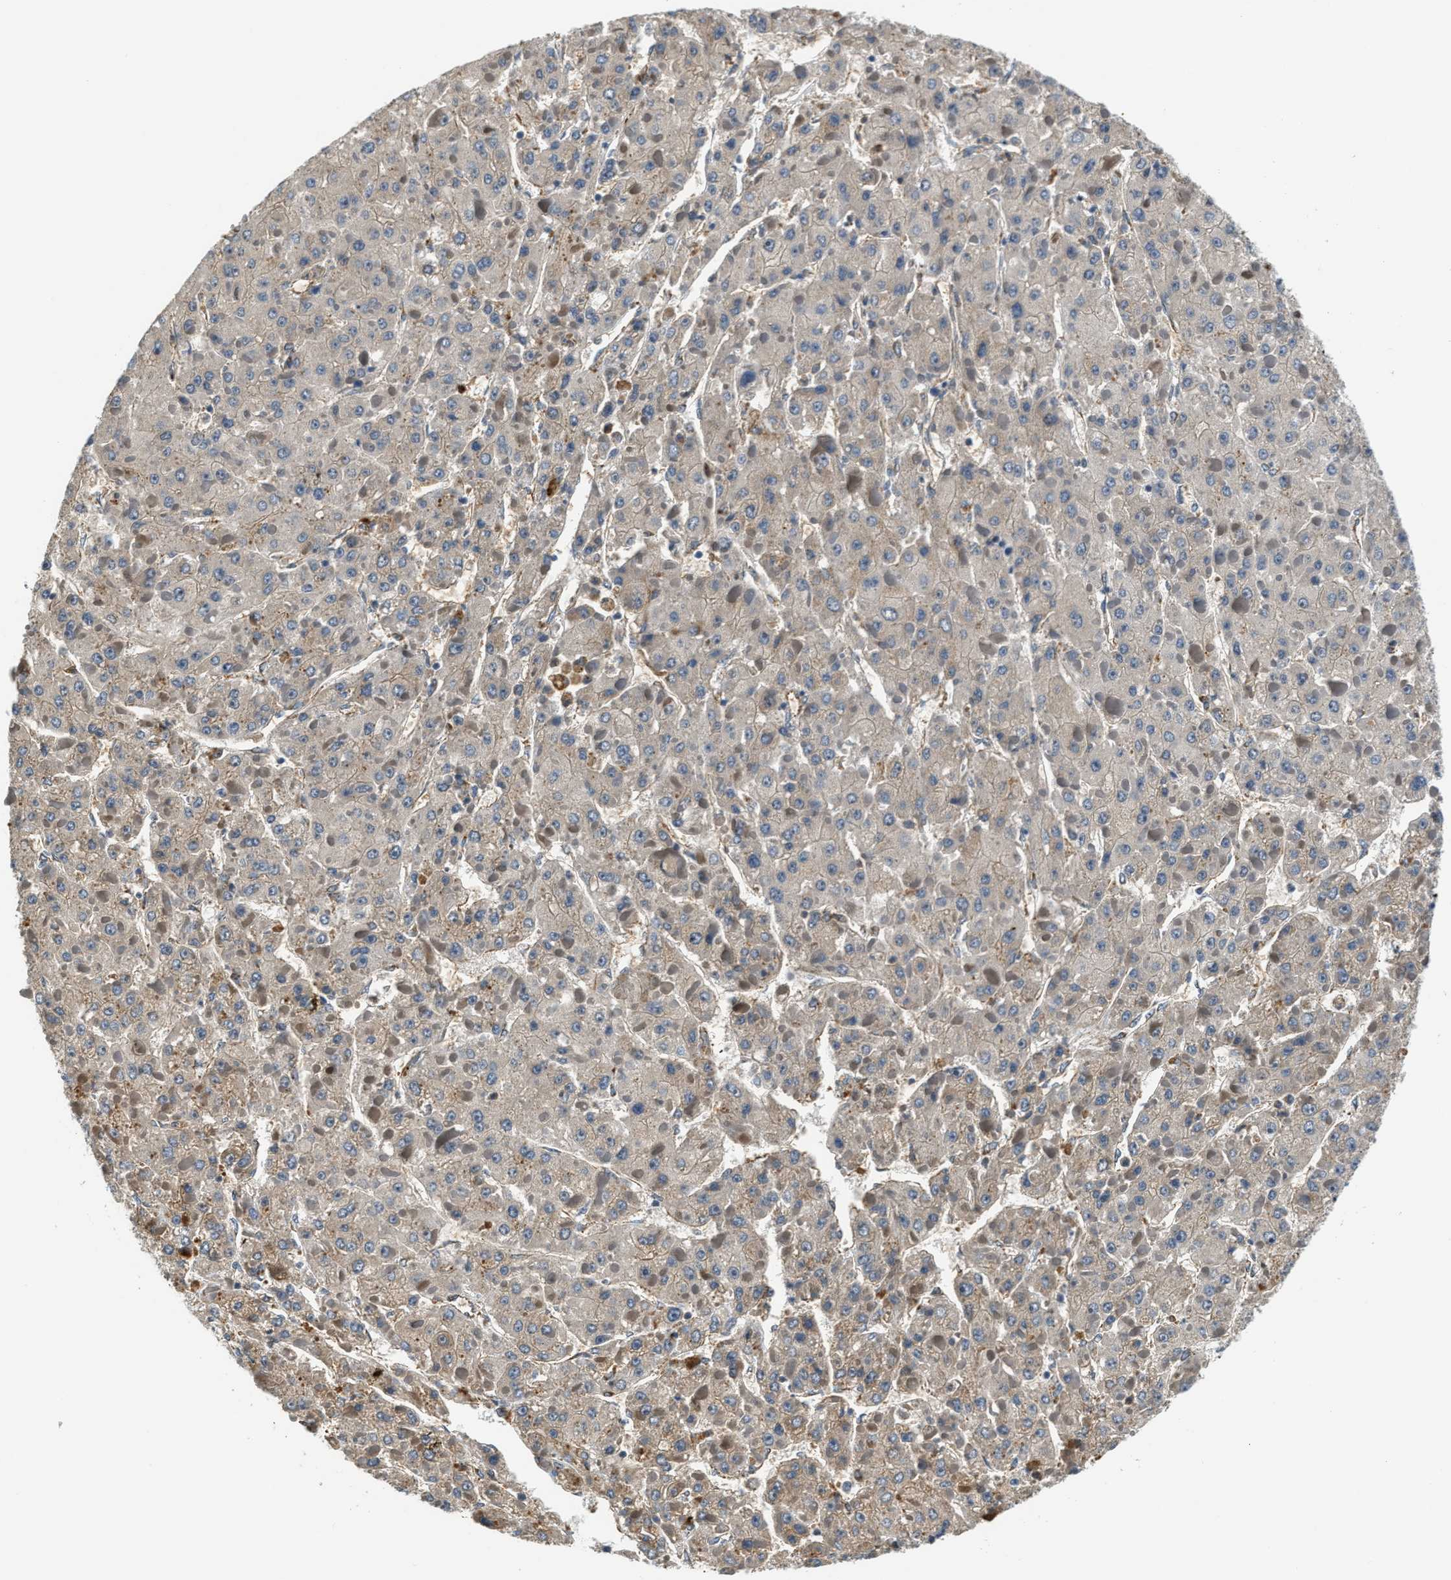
{"staining": {"intensity": "weak", "quantity": ">75%", "location": "cytoplasmic/membranous"}, "tissue": "liver cancer", "cell_type": "Tumor cells", "image_type": "cancer", "snomed": [{"axis": "morphology", "description": "Carcinoma, Hepatocellular, NOS"}, {"axis": "topography", "description": "Liver"}], "caption": "Immunohistochemistry of hepatocellular carcinoma (liver) exhibits low levels of weak cytoplasmic/membranous staining in approximately >75% of tumor cells. (DAB IHC, brown staining for protein, blue staining for nuclei).", "gene": "ALOX12", "patient": {"sex": "female", "age": 73}}